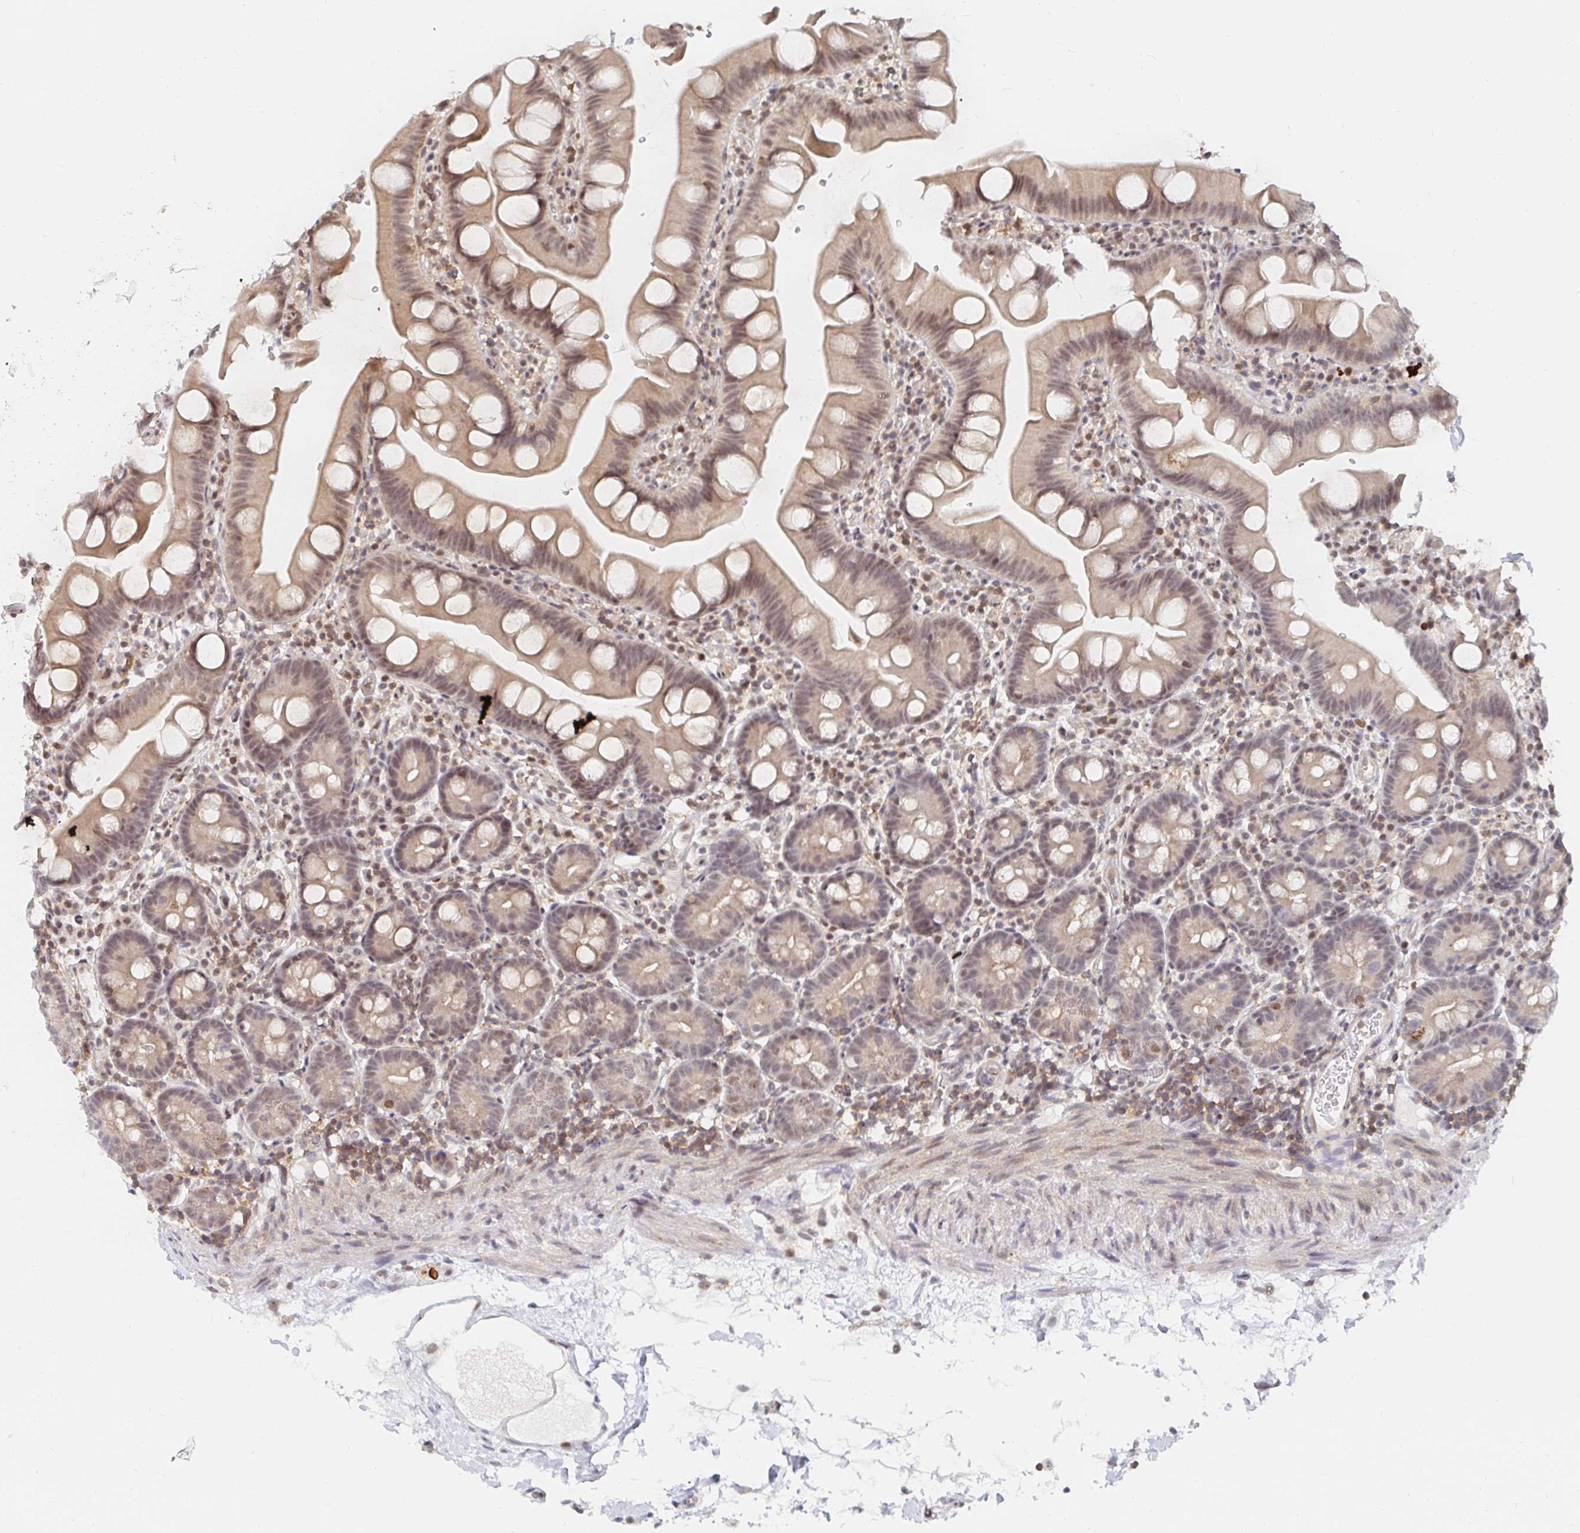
{"staining": {"intensity": "moderate", "quantity": ">75%", "location": "cytoplasmic/membranous,nuclear"}, "tissue": "small intestine", "cell_type": "Glandular cells", "image_type": "normal", "snomed": [{"axis": "morphology", "description": "Normal tissue, NOS"}, {"axis": "topography", "description": "Small intestine"}], "caption": "Moderate cytoplasmic/membranous,nuclear protein positivity is appreciated in approximately >75% of glandular cells in small intestine.", "gene": "CHD2", "patient": {"sex": "female", "age": 68}}